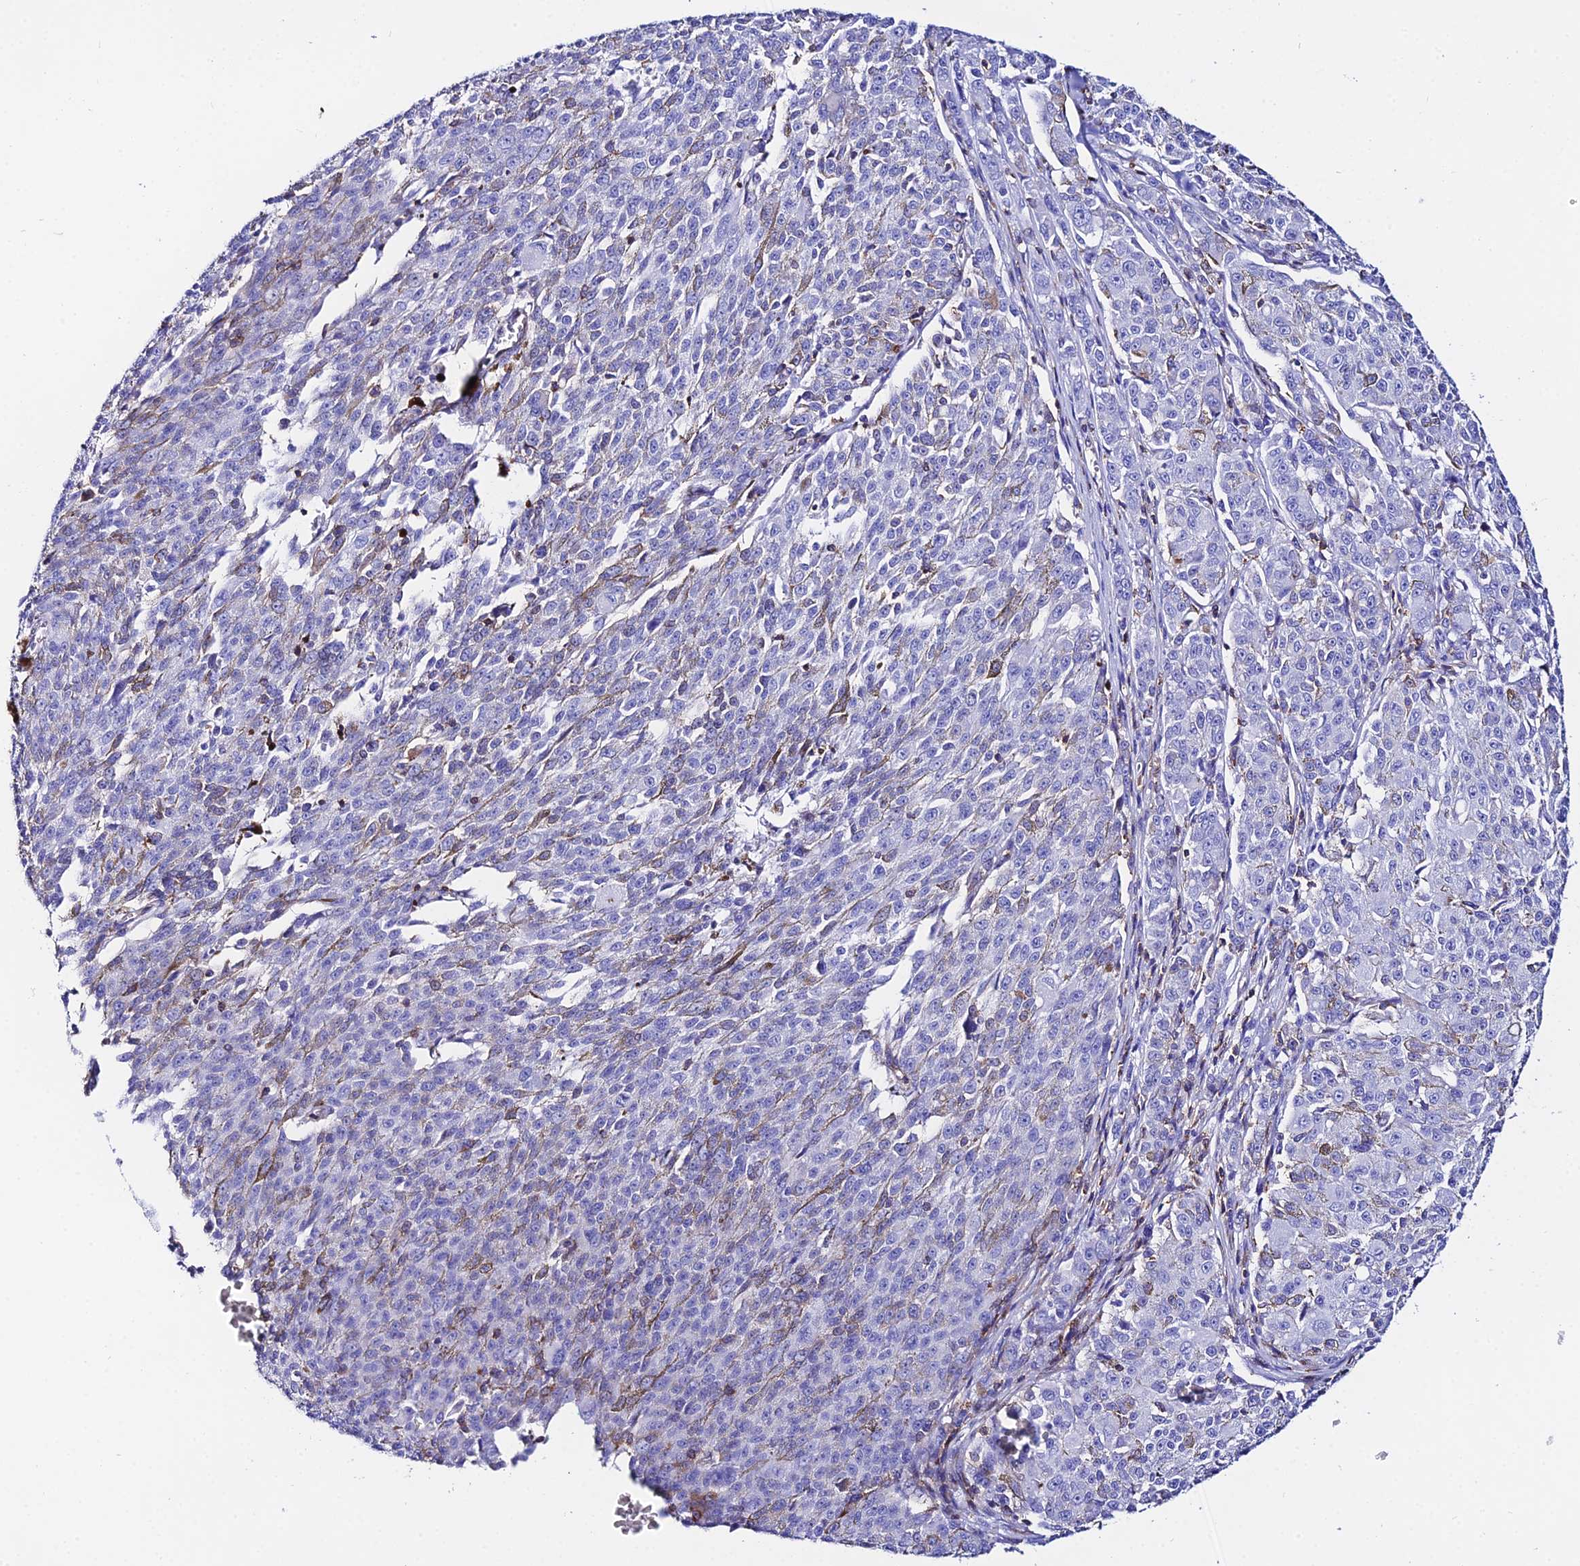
{"staining": {"intensity": "negative", "quantity": "none", "location": "none"}, "tissue": "melanoma", "cell_type": "Tumor cells", "image_type": "cancer", "snomed": [{"axis": "morphology", "description": "Malignant melanoma, NOS"}, {"axis": "topography", "description": "Skin"}], "caption": "High magnification brightfield microscopy of melanoma stained with DAB (brown) and counterstained with hematoxylin (blue): tumor cells show no significant positivity.", "gene": "S100A16", "patient": {"sex": "female", "age": 52}}